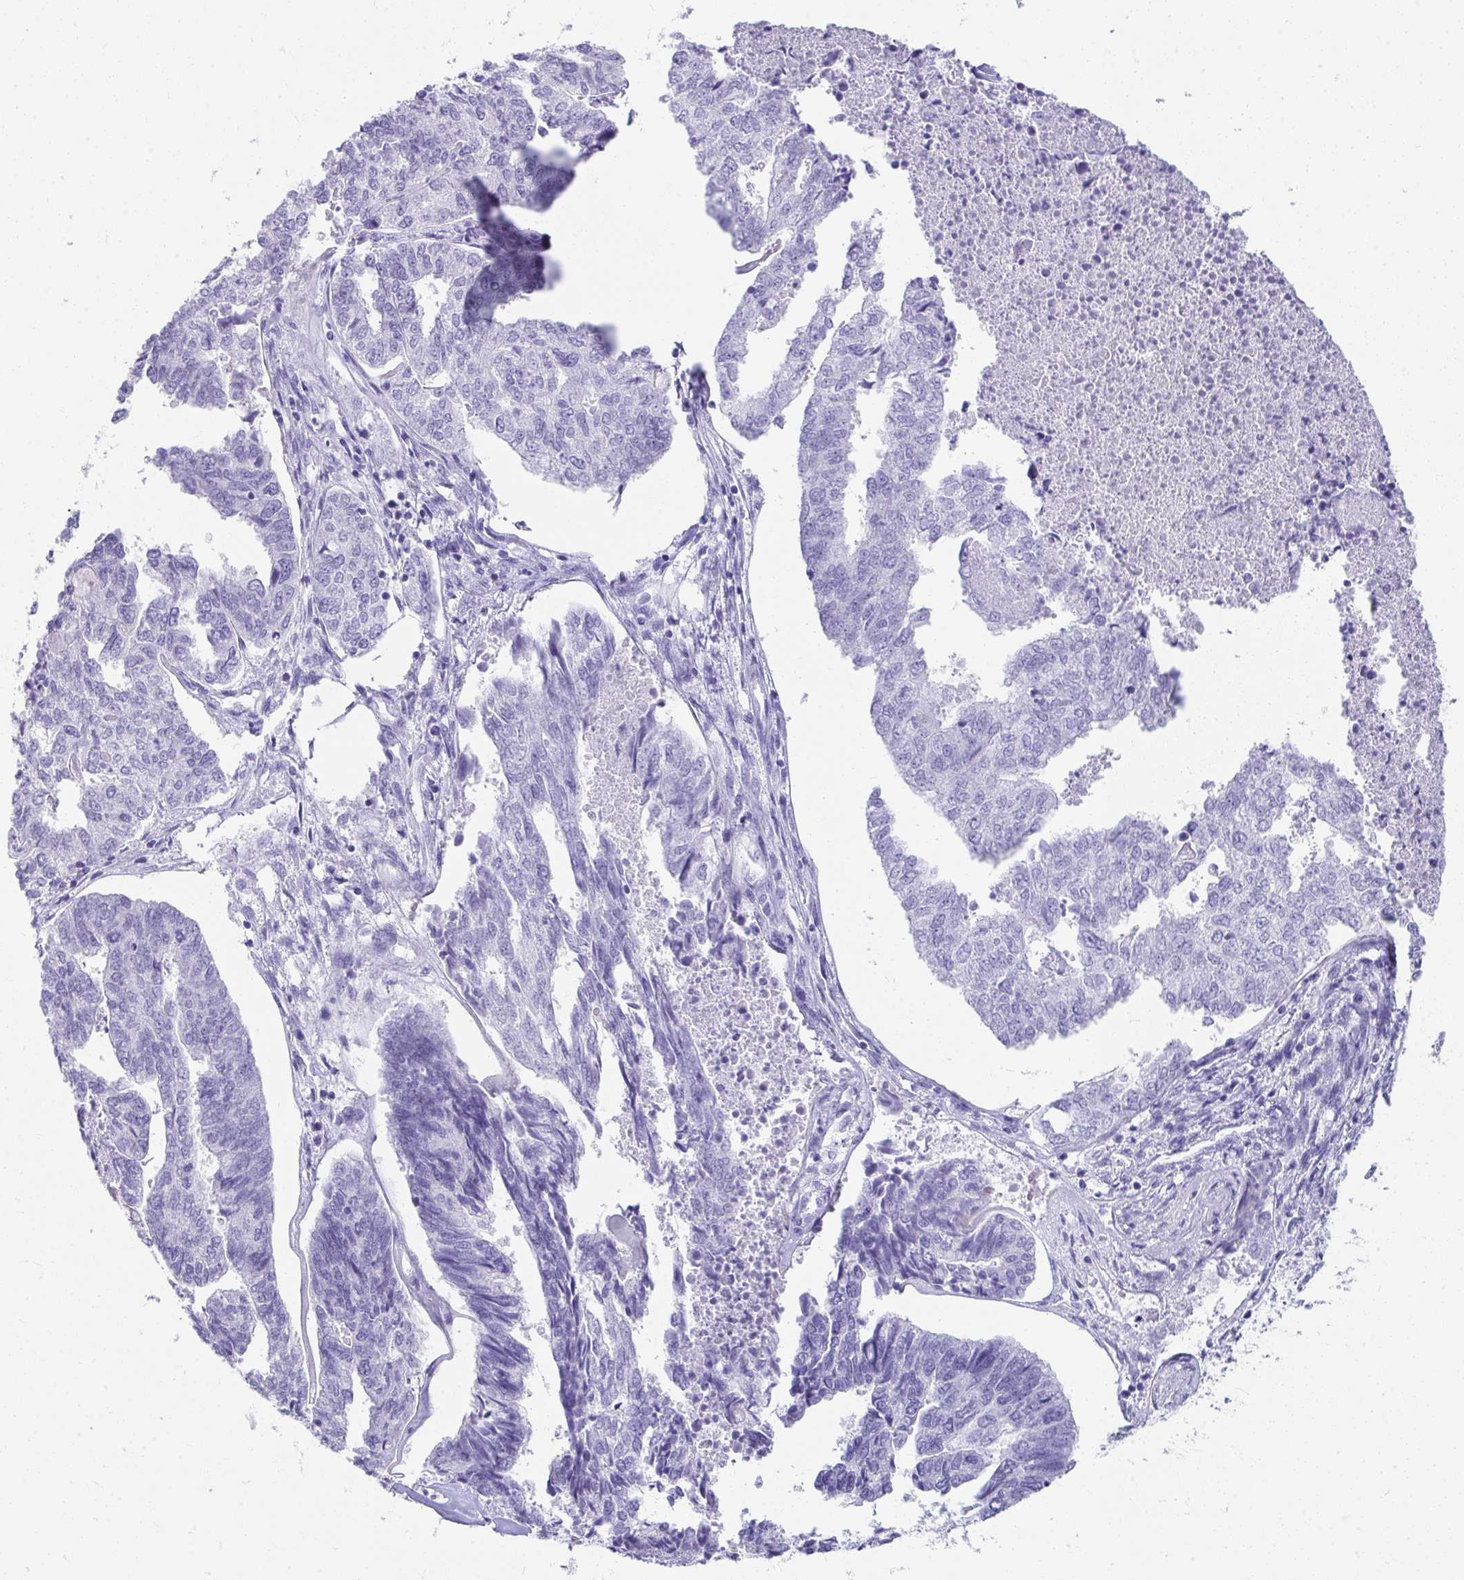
{"staining": {"intensity": "negative", "quantity": "none", "location": "none"}, "tissue": "endometrial cancer", "cell_type": "Tumor cells", "image_type": "cancer", "snomed": [{"axis": "morphology", "description": "Adenocarcinoma, NOS"}, {"axis": "topography", "description": "Endometrium"}], "caption": "The micrograph reveals no significant staining in tumor cells of endometrial cancer.", "gene": "SEC14L3", "patient": {"sex": "female", "age": 73}}